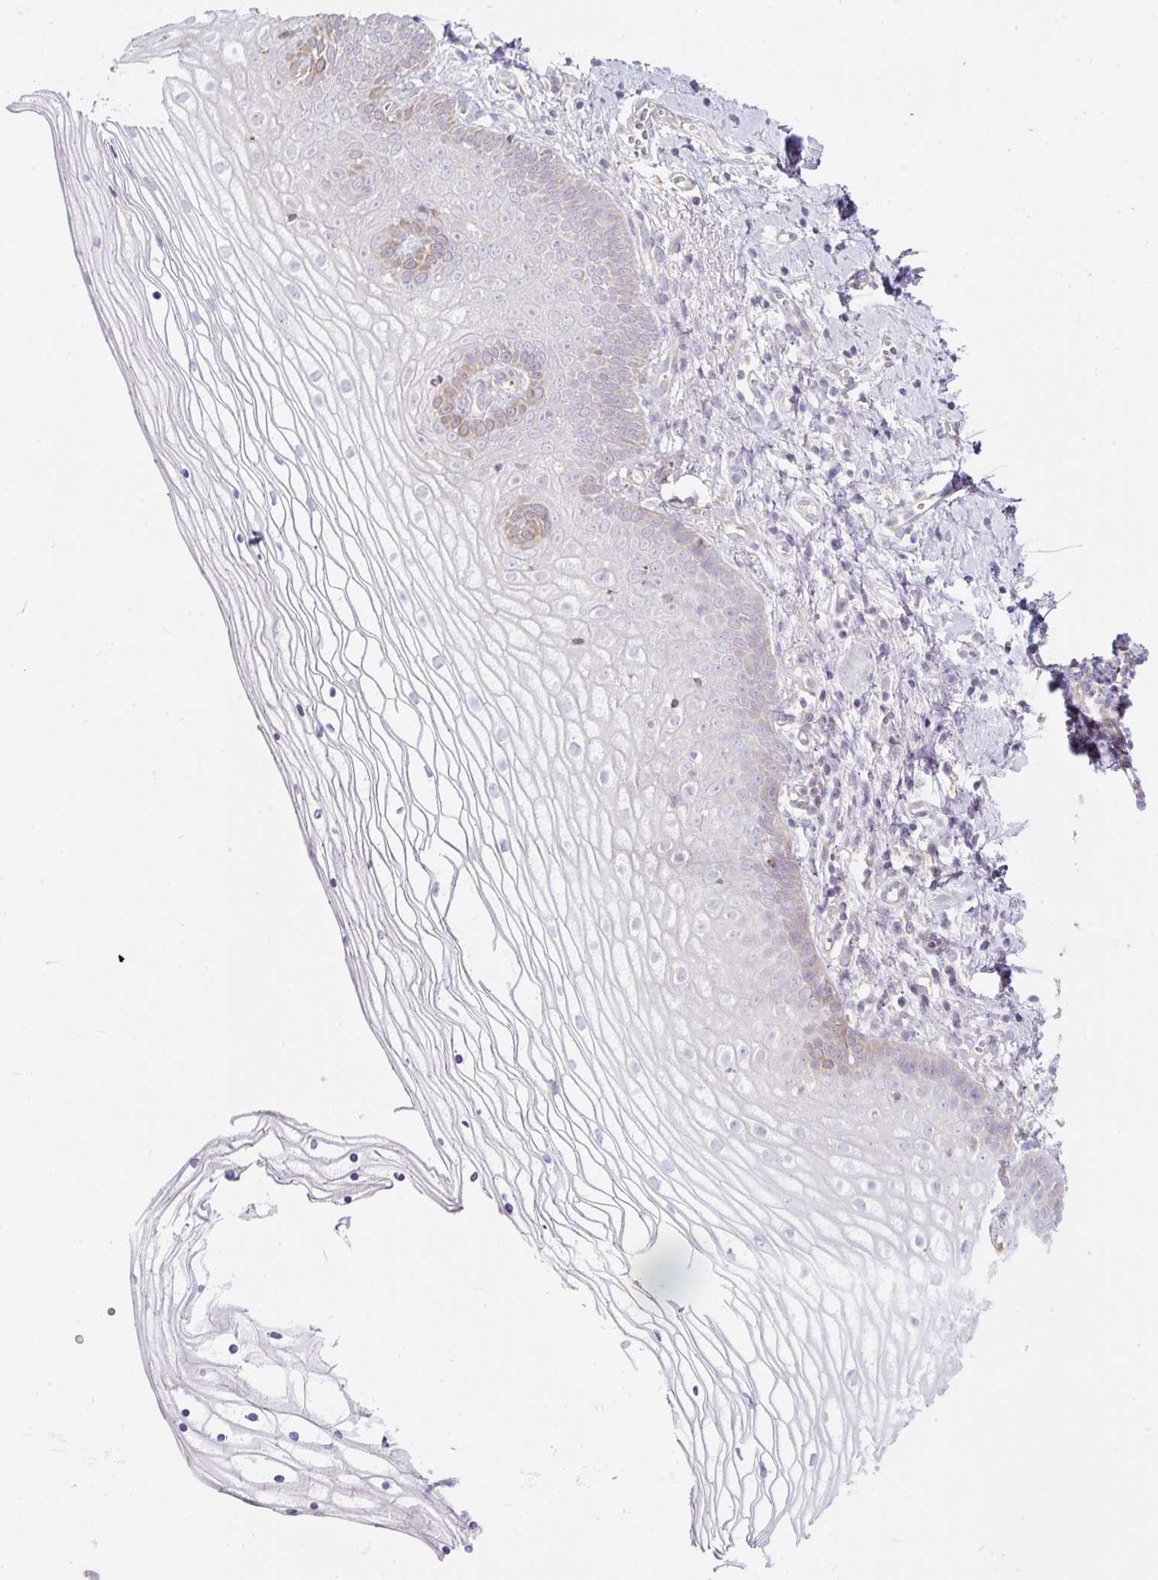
{"staining": {"intensity": "weak", "quantity": "<25%", "location": "cytoplasmic/membranous"}, "tissue": "vagina", "cell_type": "Squamous epithelial cells", "image_type": "normal", "snomed": [{"axis": "morphology", "description": "Normal tissue, NOS"}, {"axis": "topography", "description": "Vagina"}], "caption": "Human vagina stained for a protein using IHC reveals no positivity in squamous epithelial cells.", "gene": "ERAP2", "patient": {"sex": "female", "age": 56}}